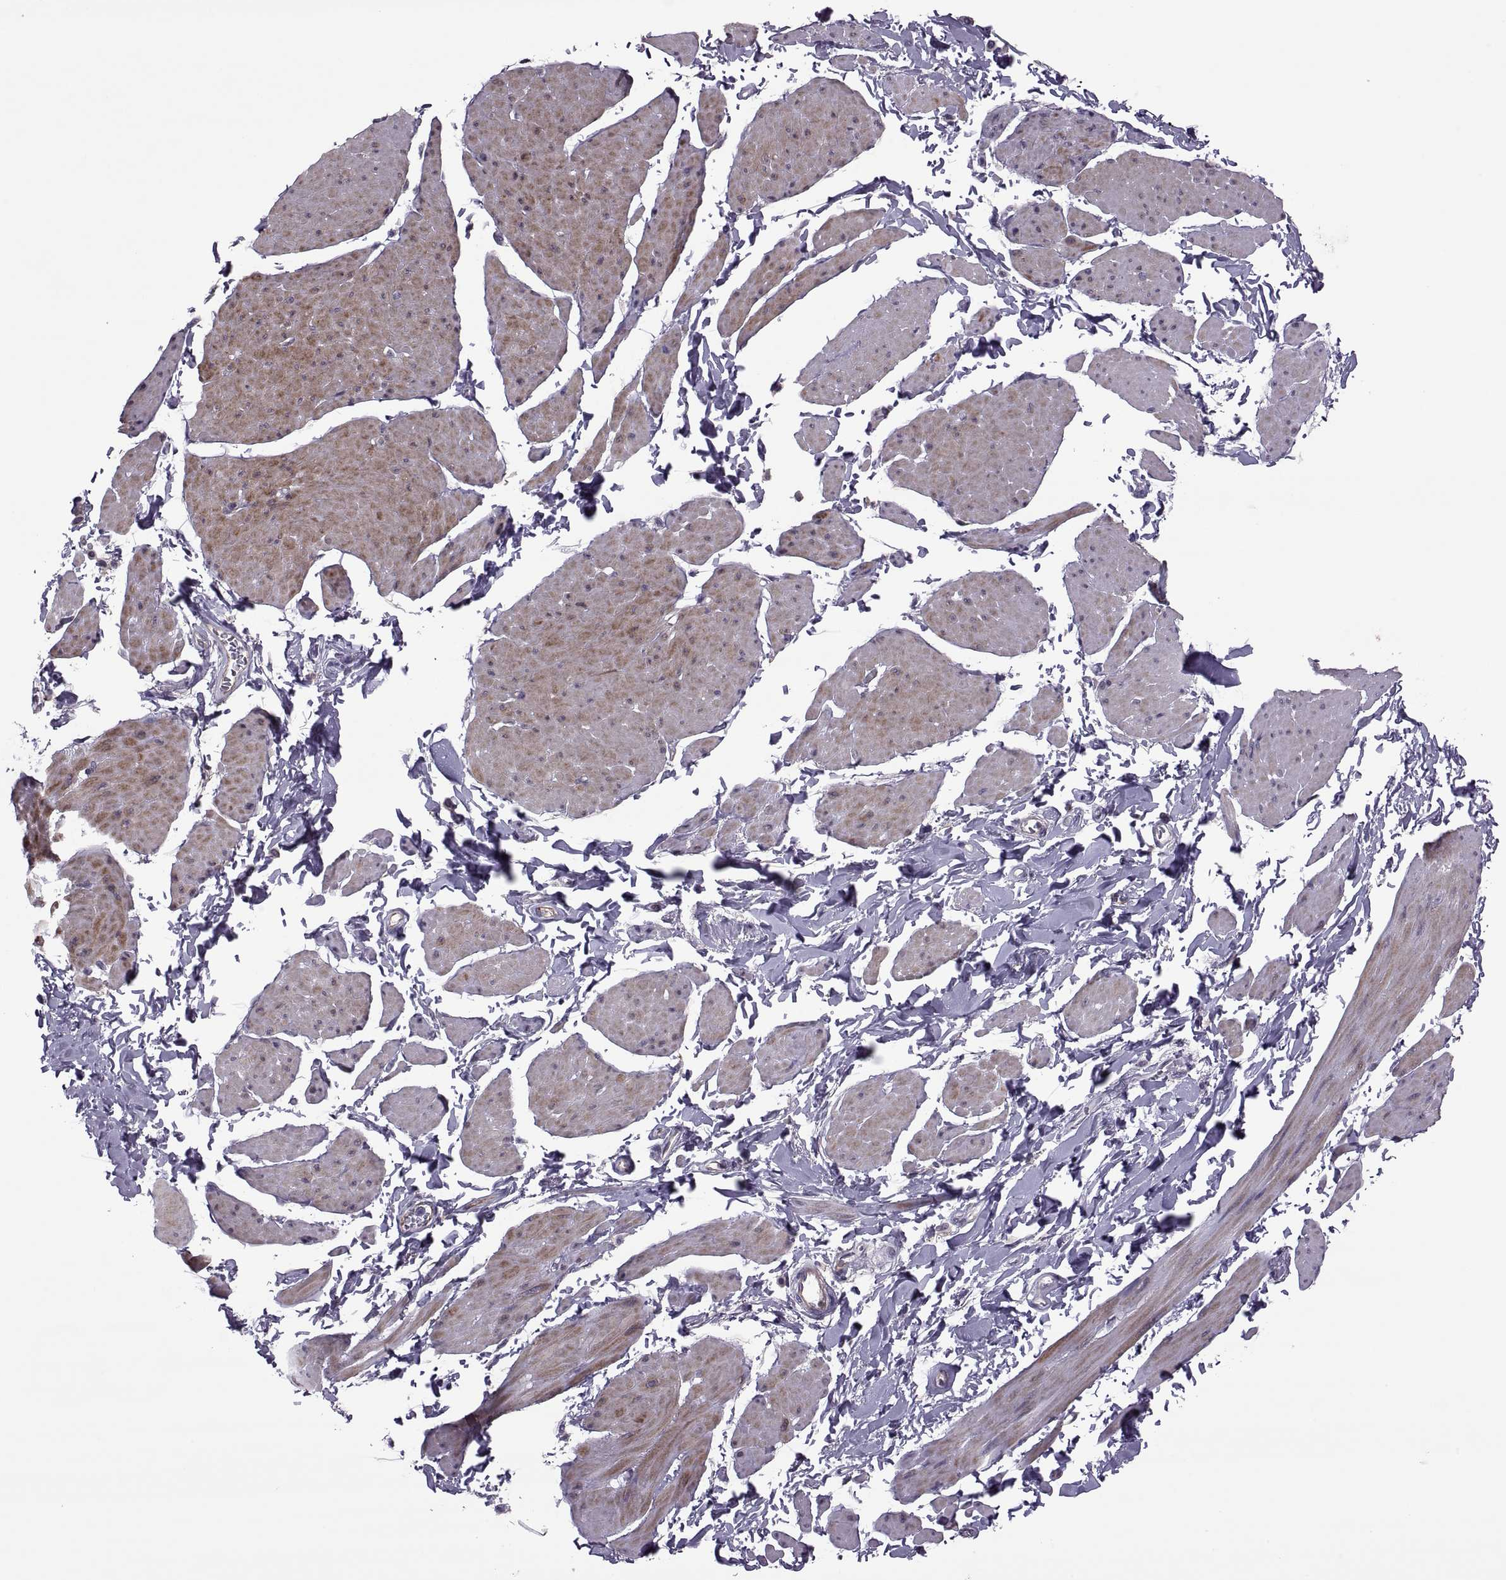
{"staining": {"intensity": "moderate", "quantity": "<25%", "location": "cytoplasmic/membranous"}, "tissue": "smooth muscle", "cell_type": "Smooth muscle cells", "image_type": "normal", "snomed": [{"axis": "morphology", "description": "Normal tissue, NOS"}, {"axis": "topography", "description": "Adipose tissue"}, {"axis": "topography", "description": "Smooth muscle"}, {"axis": "topography", "description": "Peripheral nerve tissue"}], "caption": "This histopathology image demonstrates IHC staining of benign human smooth muscle, with low moderate cytoplasmic/membranous positivity in about <25% of smooth muscle cells.", "gene": "ODF3", "patient": {"sex": "male", "age": 83}}